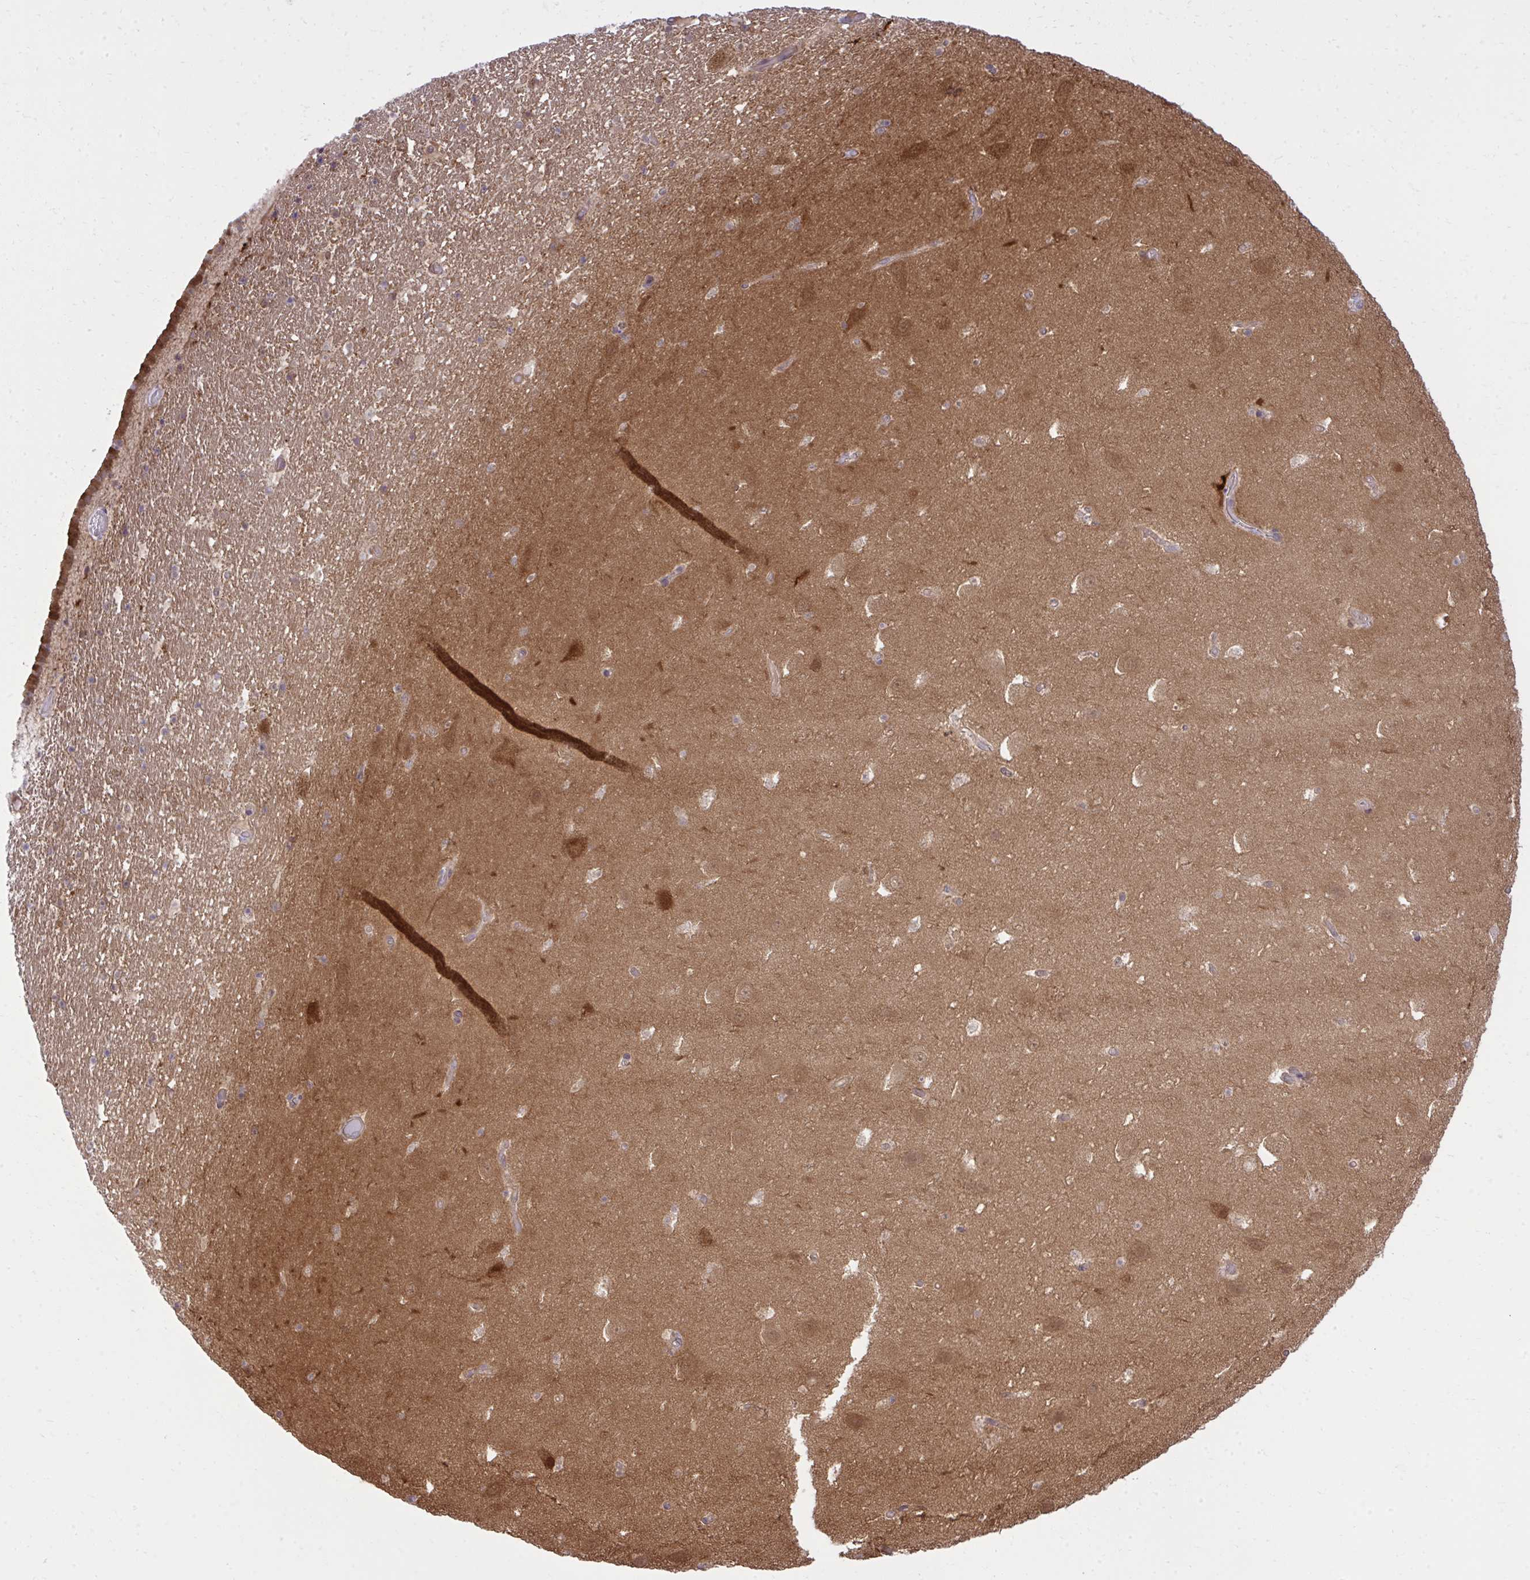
{"staining": {"intensity": "negative", "quantity": "none", "location": "none"}, "tissue": "hippocampus", "cell_type": "Glial cells", "image_type": "normal", "snomed": [{"axis": "morphology", "description": "Normal tissue, NOS"}, {"axis": "topography", "description": "Hippocampus"}], "caption": "This is a photomicrograph of immunohistochemistry staining of benign hippocampus, which shows no staining in glial cells.", "gene": "PPP5C", "patient": {"sex": "female", "age": 42}}